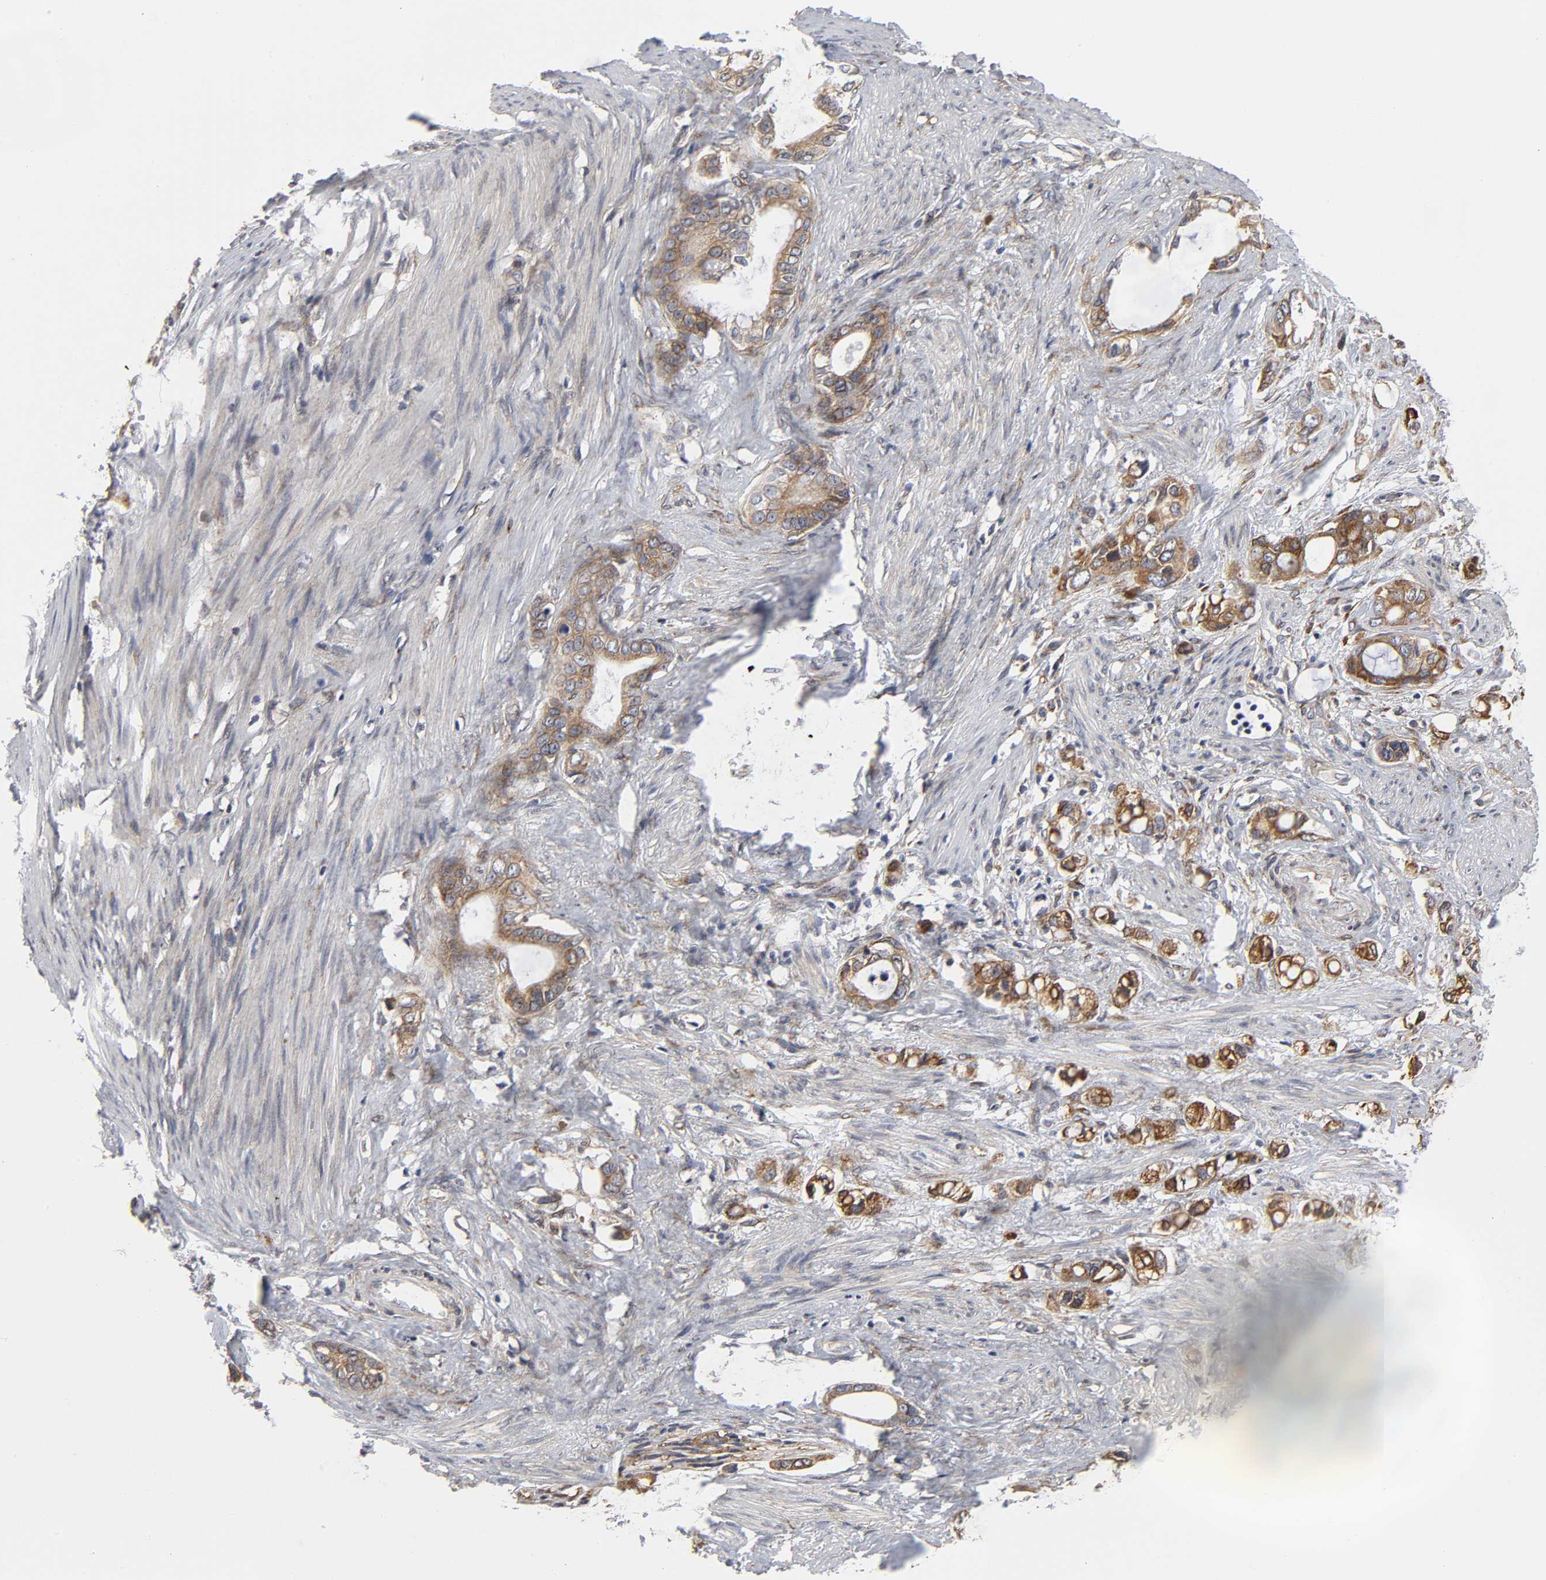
{"staining": {"intensity": "strong", "quantity": ">75%", "location": "cytoplasmic/membranous"}, "tissue": "stomach cancer", "cell_type": "Tumor cells", "image_type": "cancer", "snomed": [{"axis": "morphology", "description": "Adenocarcinoma, NOS"}, {"axis": "topography", "description": "Stomach"}], "caption": "Stomach cancer tissue displays strong cytoplasmic/membranous positivity in approximately >75% of tumor cells, visualized by immunohistochemistry. (Stains: DAB in brown, nuclei in blue, Microscopy: brightfield microscopy at high magnification).", "gene": "POR", "patient": {"sex": "female", "age": 75}}